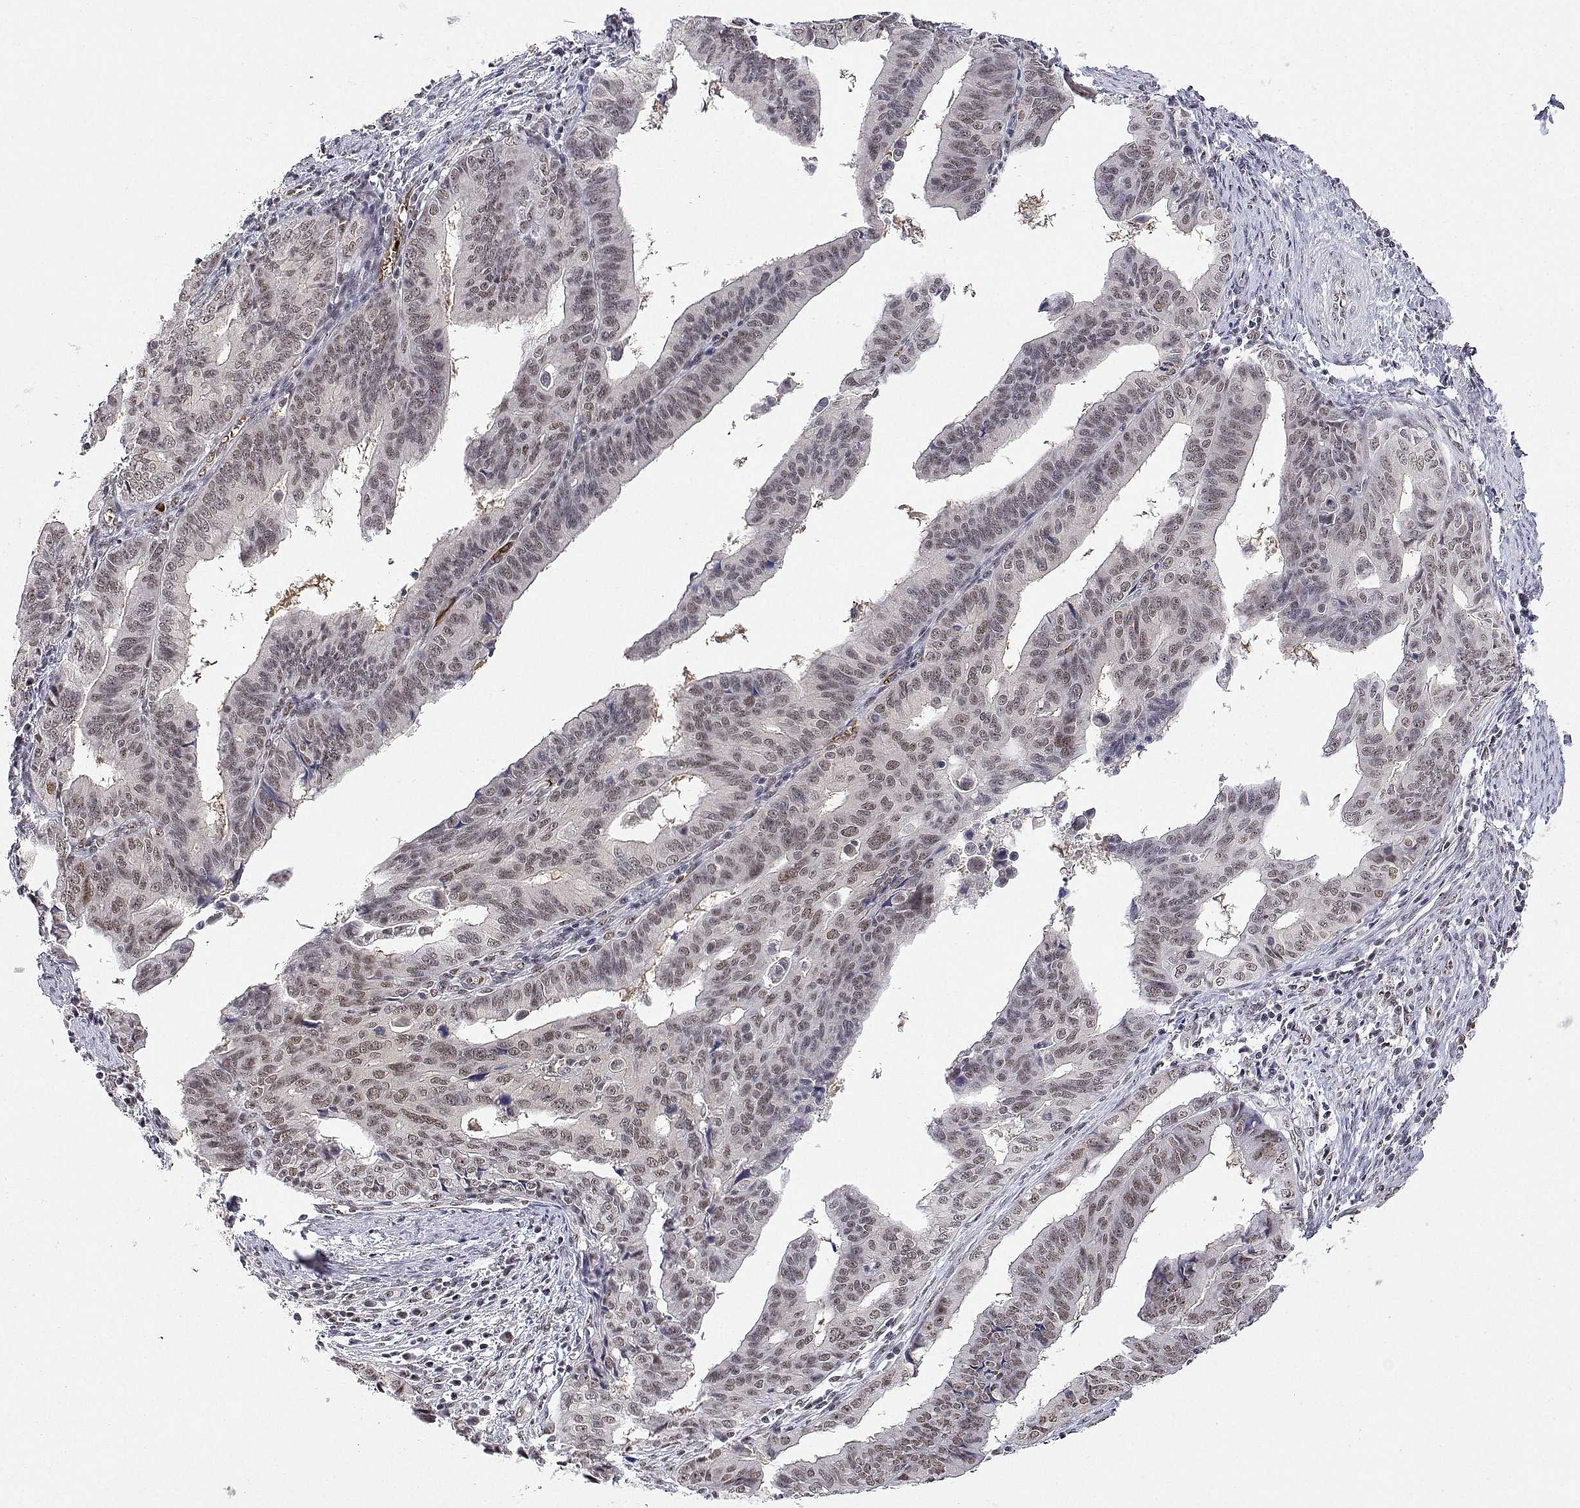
{"staining": {"intensity": "moderate", "quantity": "25%-75%", "location": "nuclear"}, "tissue": "endometrial cancer", "cell_type": "Tumor cells", "image_type": "cancer", "snomed": [{"axis": "morphology", "description": "Adenocarcinoma, NOS"}, {"axis": "topography", "description": "Endometrium"}], "caption": "High-power microscopy captured an IHC photomicrograph of endometrial cancer (adenocarcinoma), revealing moderate nuclear positivity in approximately 25%-75% of tumor cells.", "gene": "ADAR", "patient": {"sex": "female", "age": 65}}